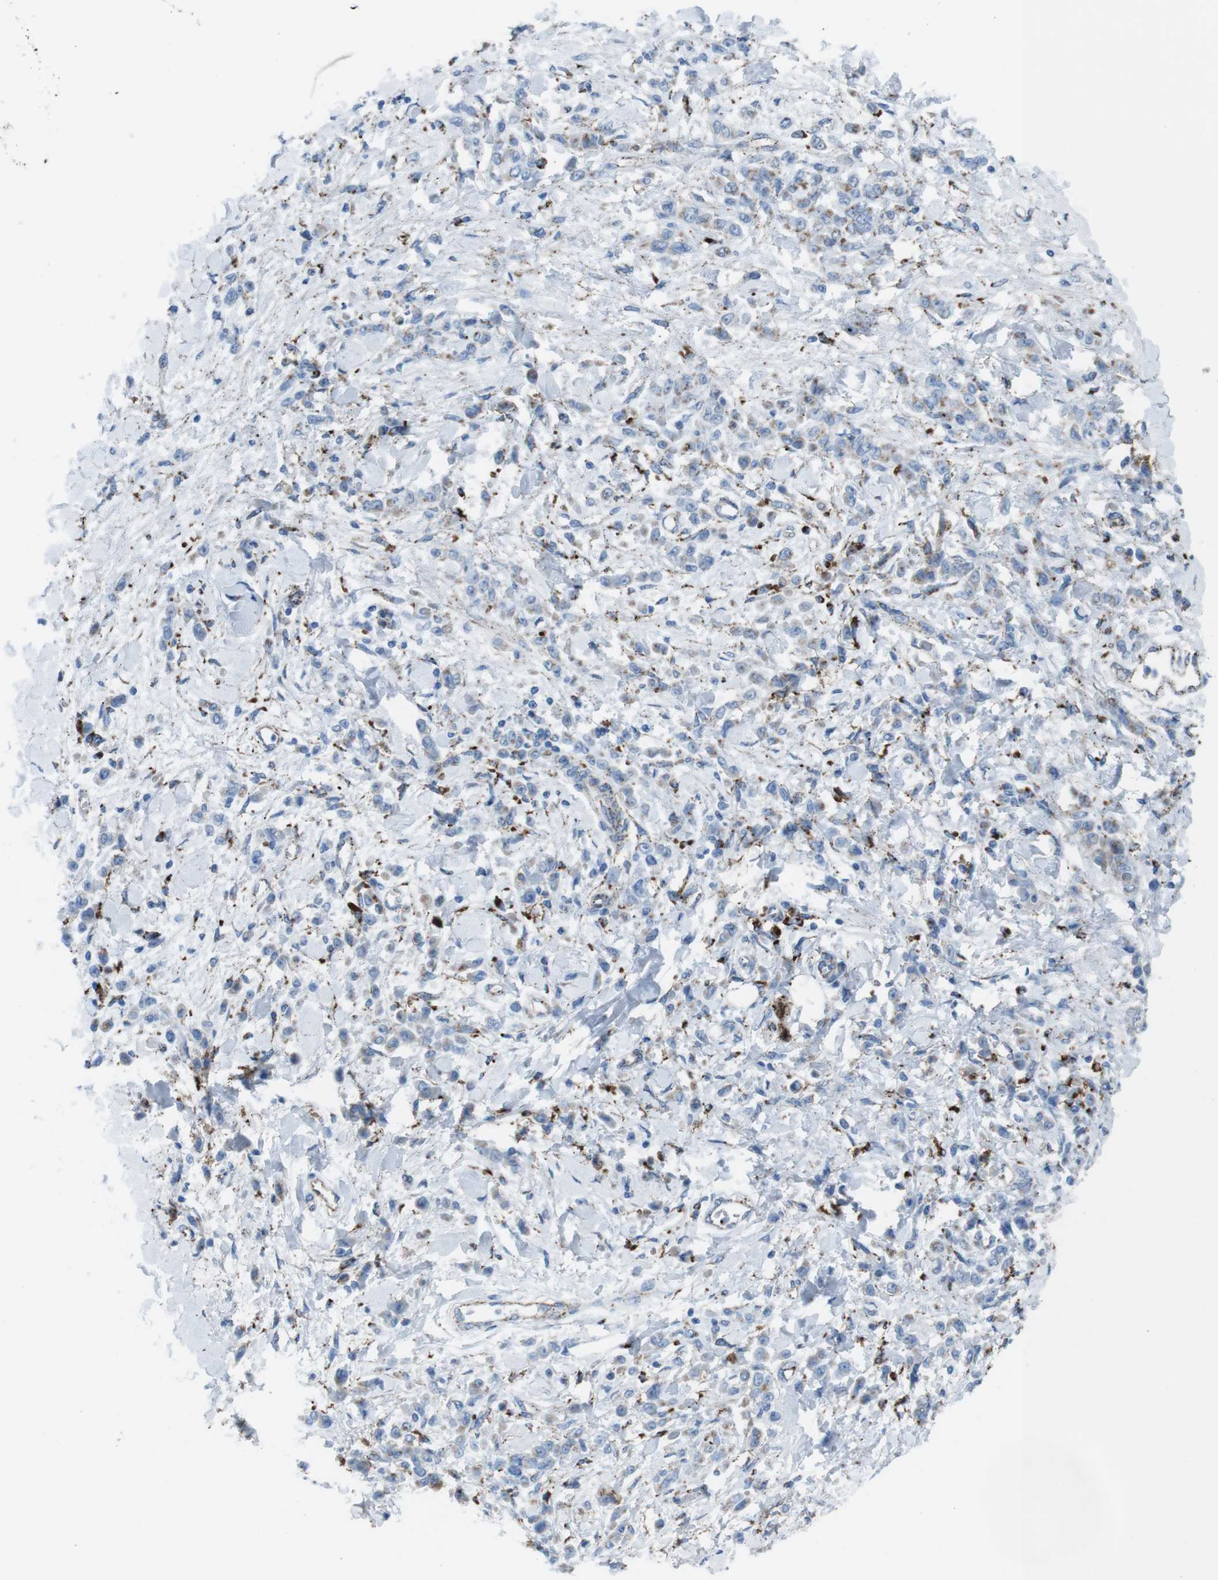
{"staining": {"intensity": "moderate", "quantity": "<25%", "location": "cytoplasmic/membranous"}, "tissue": "stomach cancer", "cell_type": "Tumor cells", "image_type": "cancer", "snomed": [{"axis": "morphology", "description": "Normal tissue, NOS"}, {"axis": "morphology", "description": "Adenocarcinoma, NOS"}, {"axis": "topography", "description": "Stomach"}], "caption": "Moderate cytoplasmic/membranous protein expression is present in approximately <25% of tumor cells in stomach cancer (adenocarcinoma).", "gene": "SCARB2", "patient": {"sex": "male", "age": 82}}